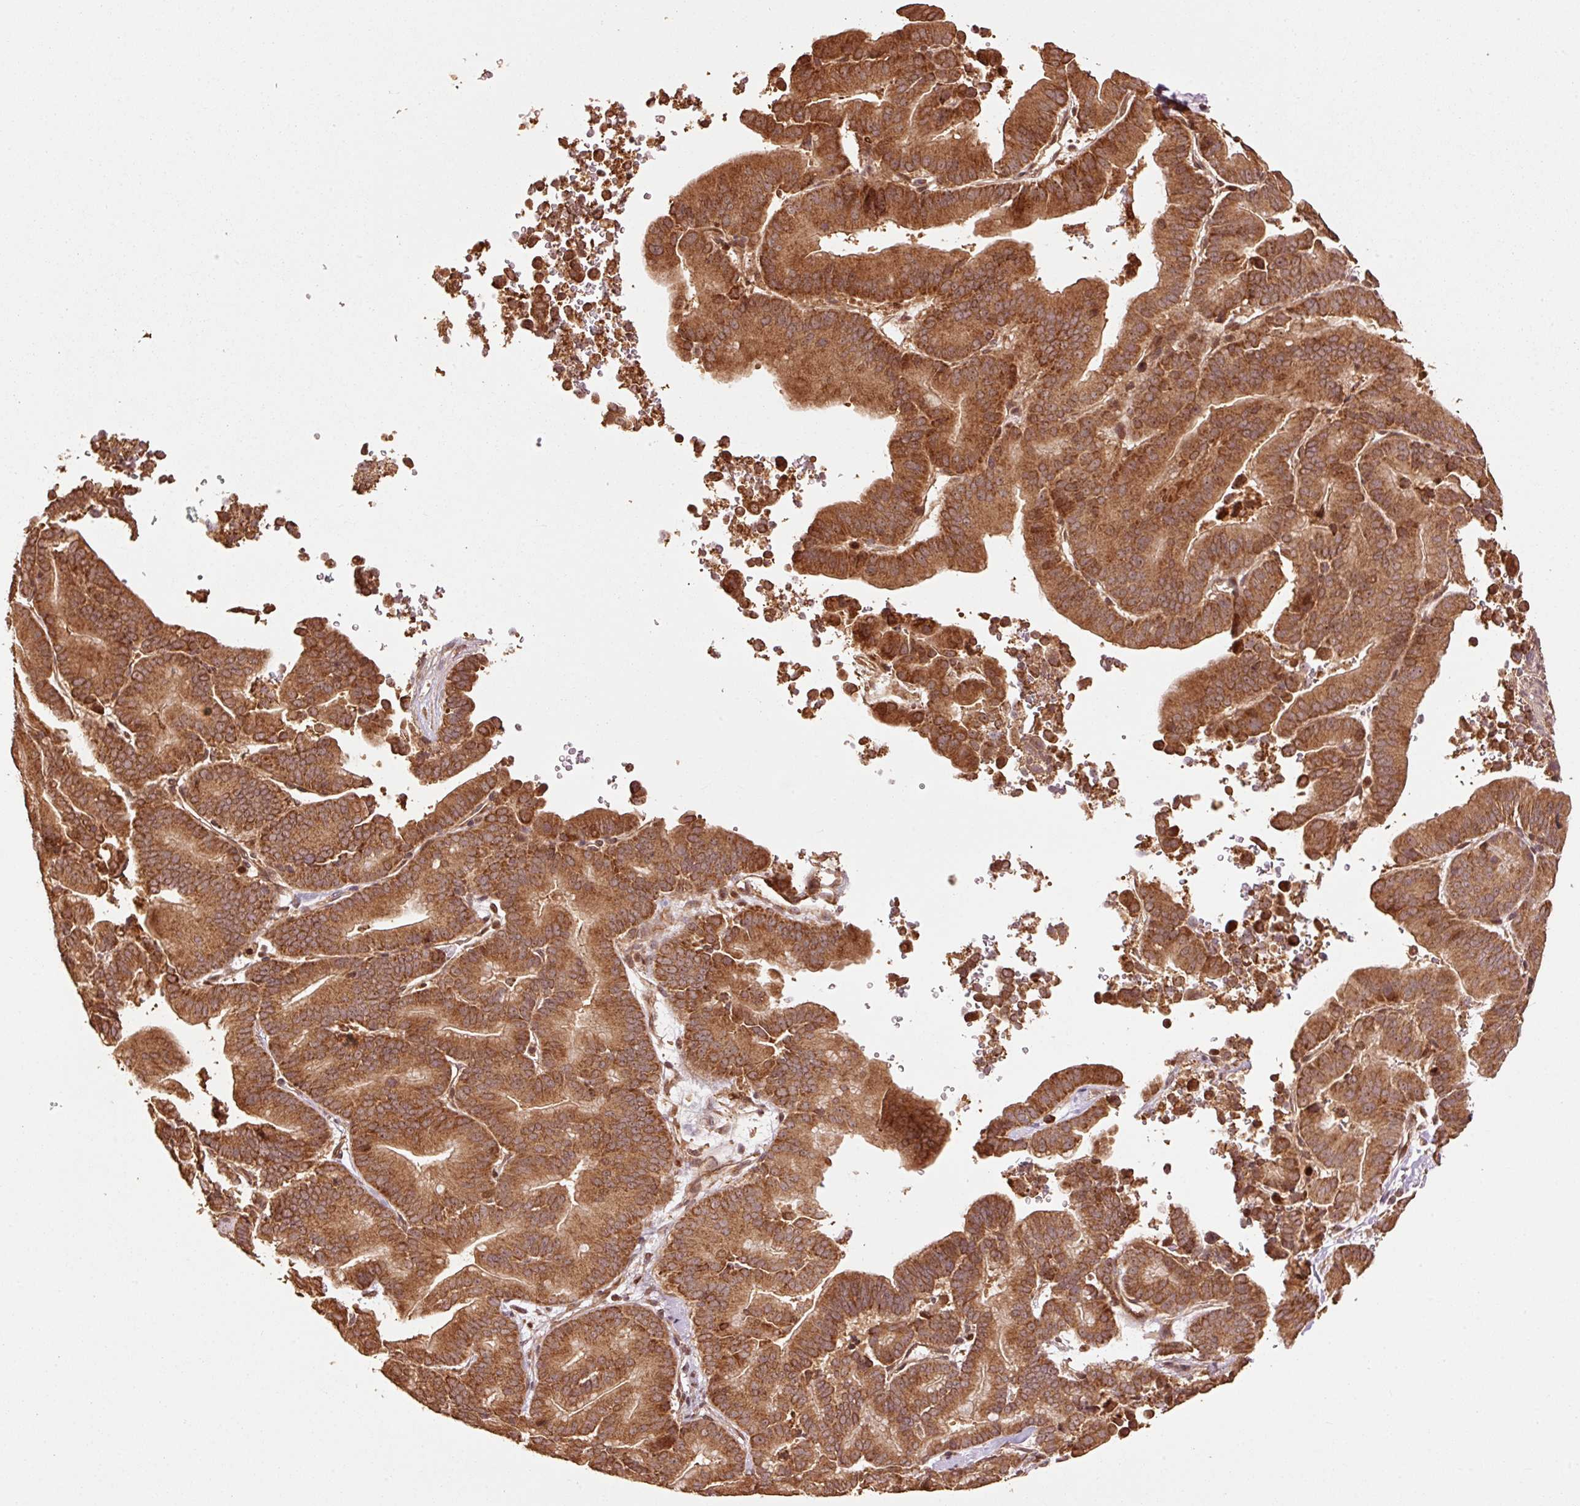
{"staining": {"intensity": "strong", "quantity": ">75%", "location": "cytoplasmic/membranous"}, "tissue": "liver cancer", "cell_type": "Tumor cells", "image_type": "cancer", "snomed": [{"axis": "morphology", "description": "Cholangiocarcinoma"}, {"axis": "topography", "description": "Liver"}], "caption": "Protein expression by immunohistochemistry displays strong cytoplasmic/membranous positivity in about >75% of tumor cells in cholangiocarcinoma (liver). The staining was performed using DAB, with brown indicating positive protein expression. Nuclei are stained blue with hematoxylin.", "gene": "MRPL16", "patient": {"sex": "female", "age": 75}}